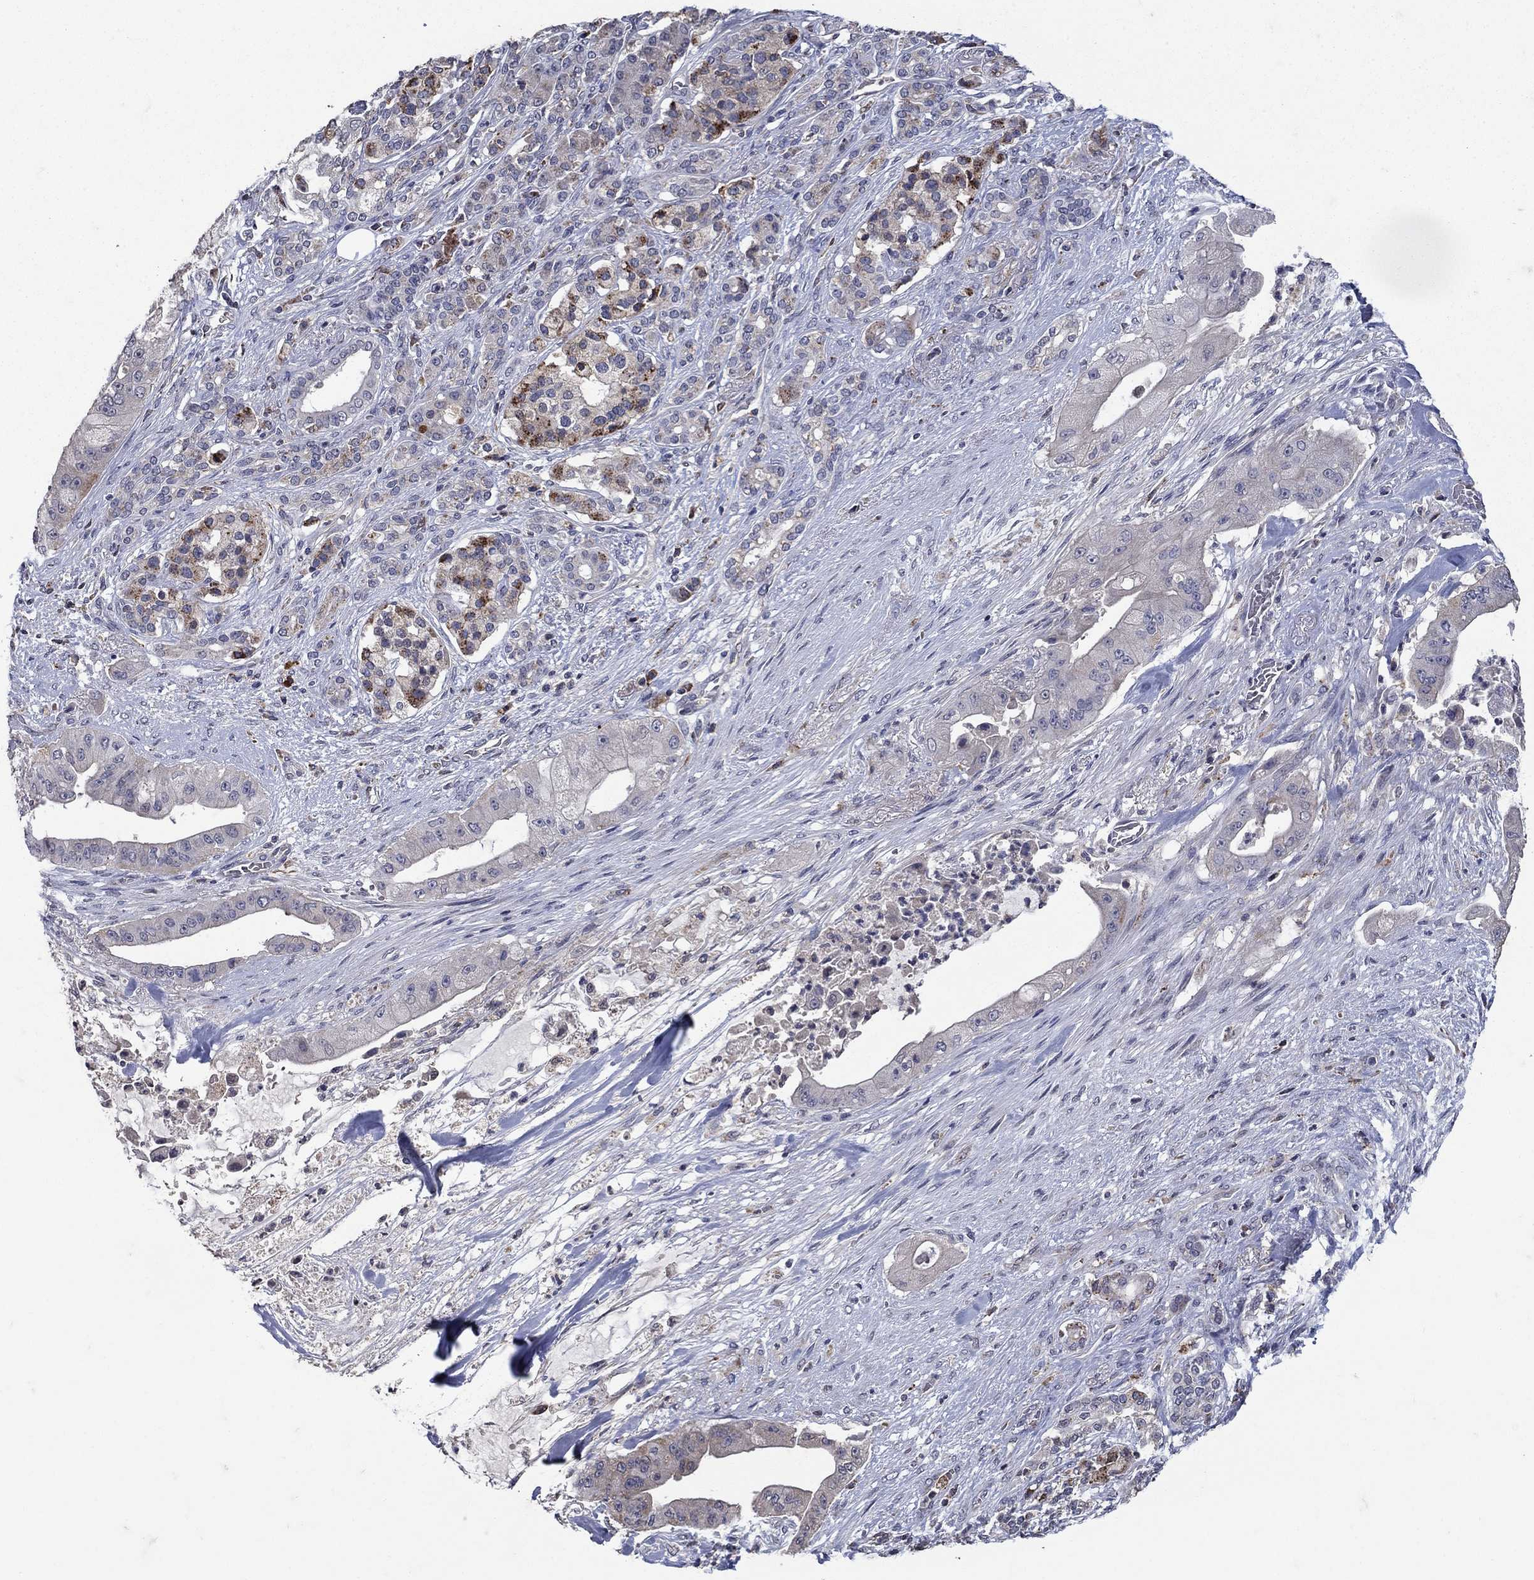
{"staining": {"intensity": "negative", "quantity": "none", "location": "none"}, "tissue": "pancreatic cancer", "cell_type": "Tumor cells", "image_type": "cancer", "snomed": [{"axis": "morphology", "description": "Normal tissue, NOS"}, {"axis": "morphology", "description": "Inflammation, NOS"}, {"axis": "morphology", "description": "Adenocarcinoma, NOS"}, {"axis": "topography", "description": "Pancreas"}], "caption": "IHC of human pancreatic cancer displays no positivity in tumor cells.", "gene": "NPC2", "patient": {"sex": "male", "age": 57}}